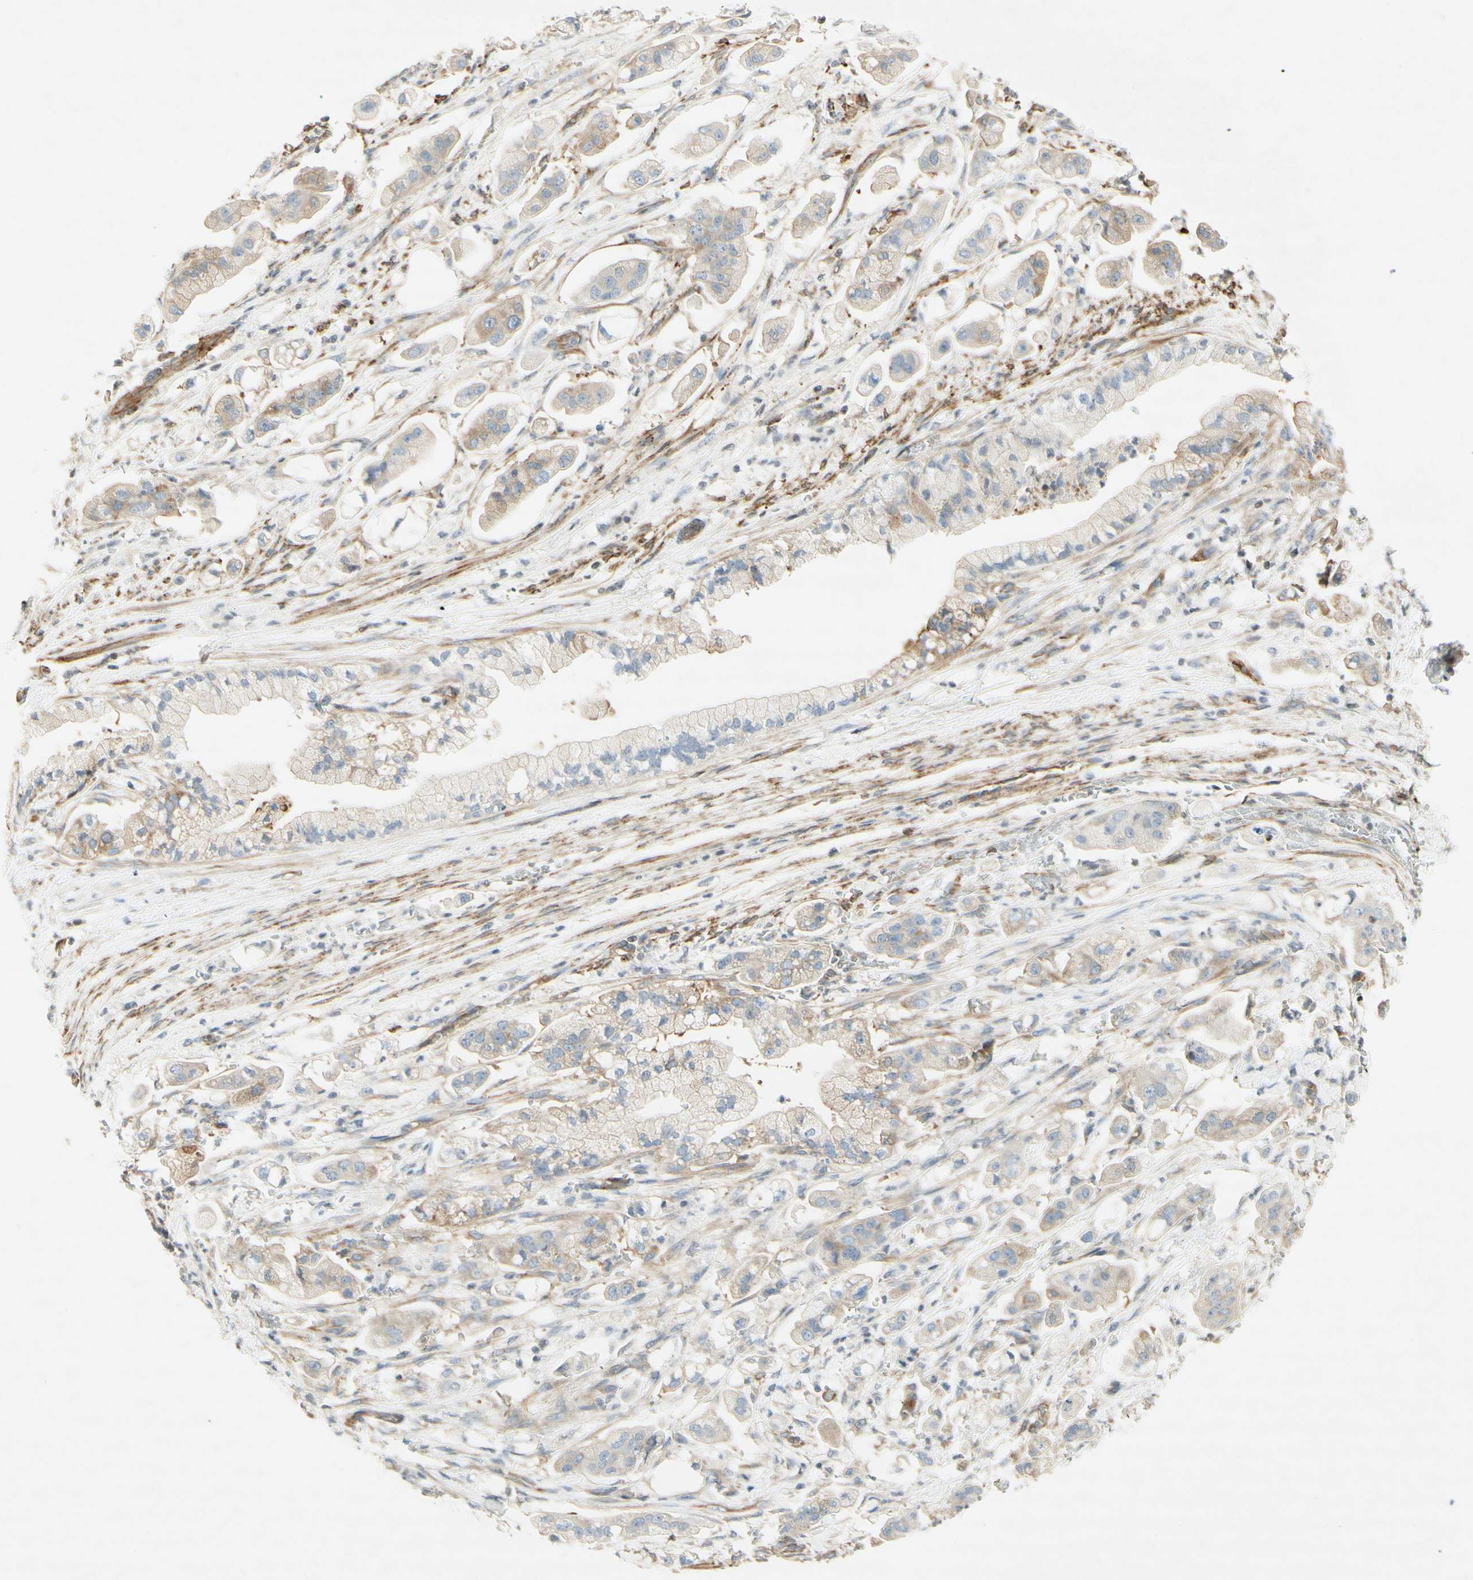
{"staining": {"intensity": "weak", "quantity": "25%-75%", "location": "cytoplasmic/membranous"}, "tissue": "stomach cancer", "cell_type": "Tumor cells", "image_type": "cancer", "snomed": [{"axis": "morphology", "description": "Adenocarcinoma, NOS"}, {"axis": "topography", "description": "Stomach"}], "caption": "This photomicrograph shows IHC staining of human stomach adenocarcinoma, with low weak cytoplasmic/membranous positivity in about 25%-75% of tumor cells.", "gene": "MAP1B", "patient": {"sex": "male", "age": 62}}